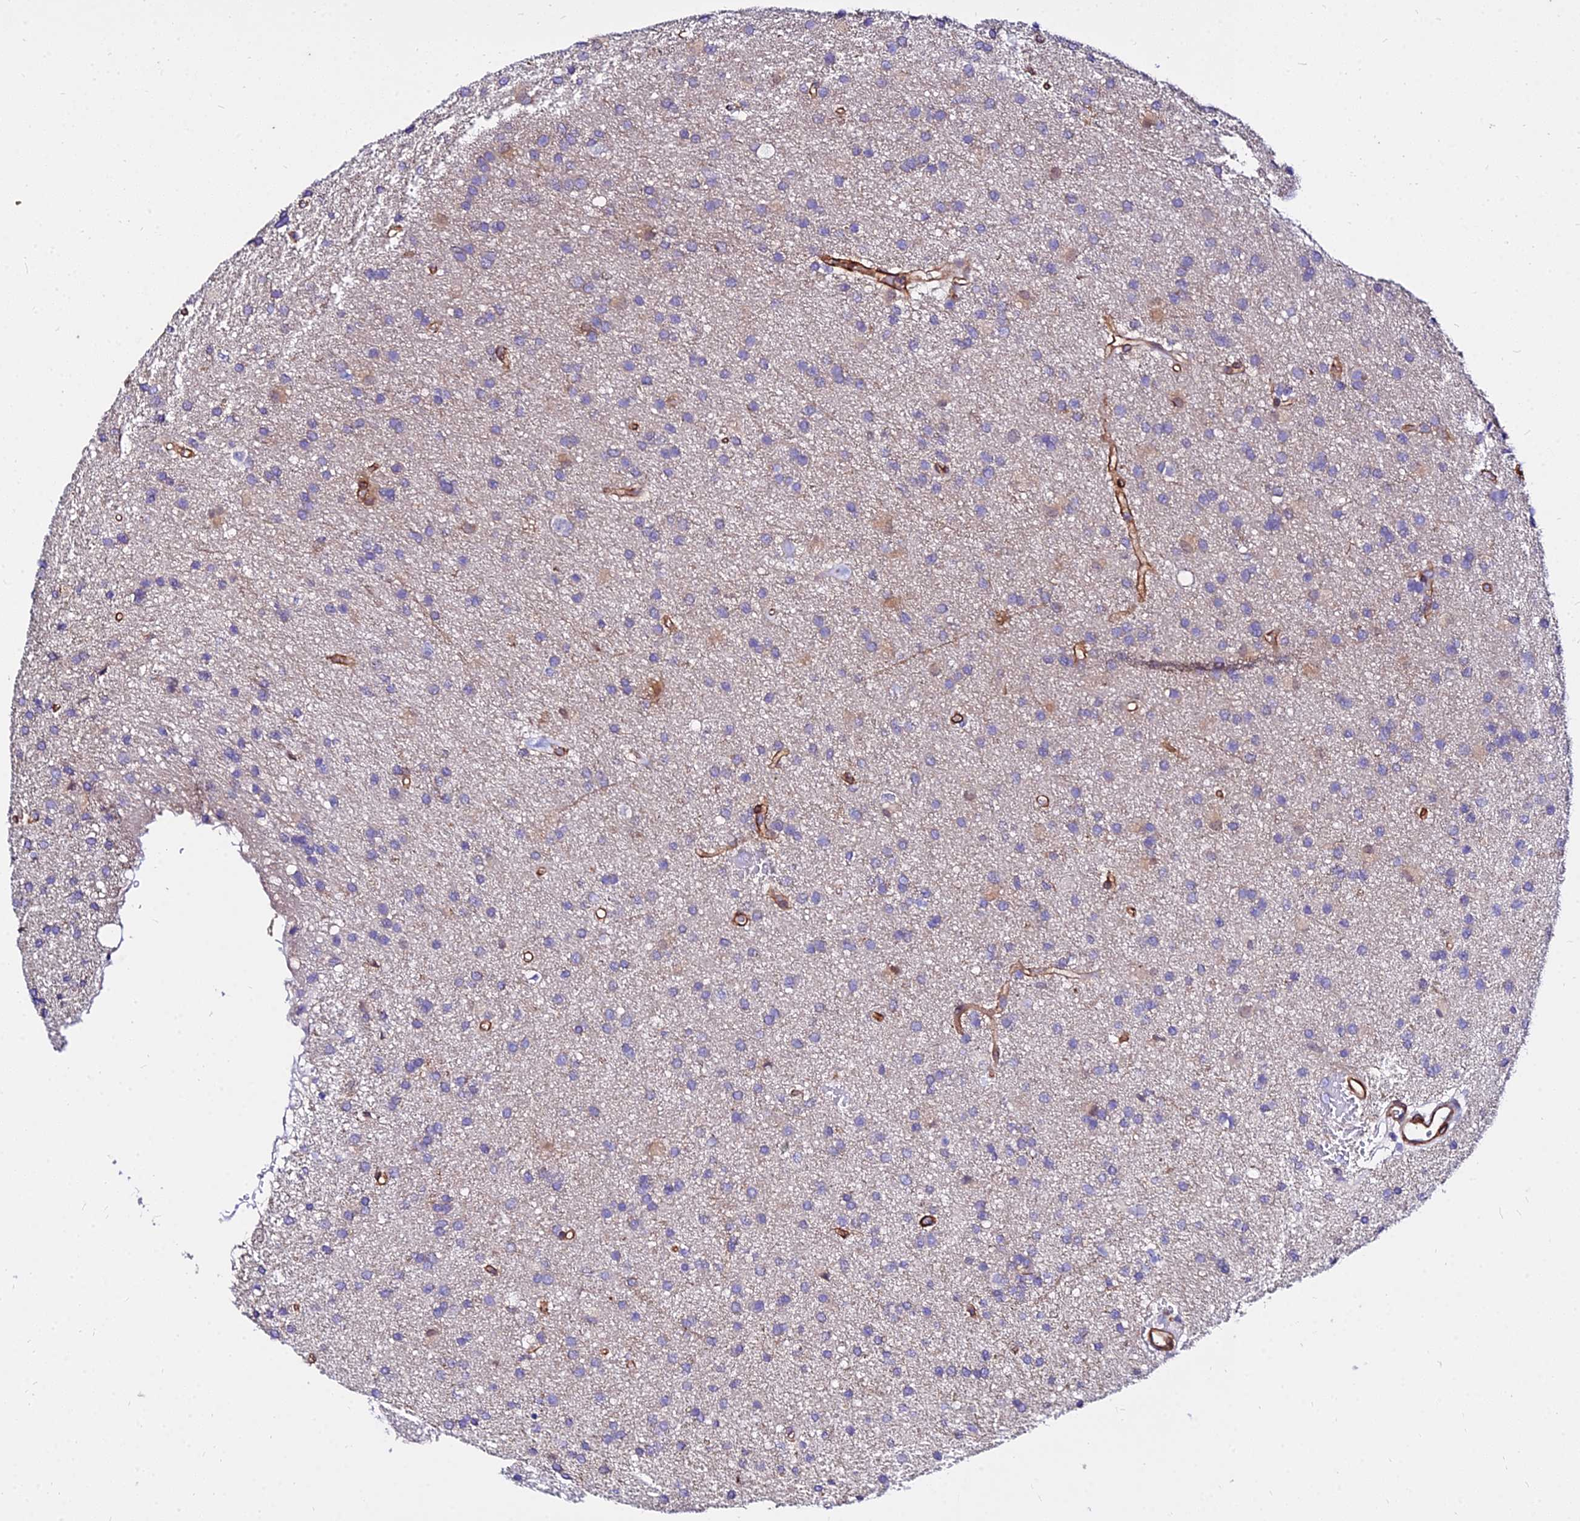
{"staining": {"intensity": "weak", "quantity": "<25%", "location": "cytoplasmic/membranous"}, "tissue": "glioma", "cell_type": "Tumor cells", "image_type": "cancer", "snomed": [{"axis": "morphology", "description": "Glioma, malignant, High grade"}, {"axis": "topography", "description": "Brain"}], "caption": "Malignant glioma (high-grade) was stained to show a protein in brown. There is no significant expression in tumor cells.", "gene": "CSRP1", "patient": {"sex": "male", "age": 77}}